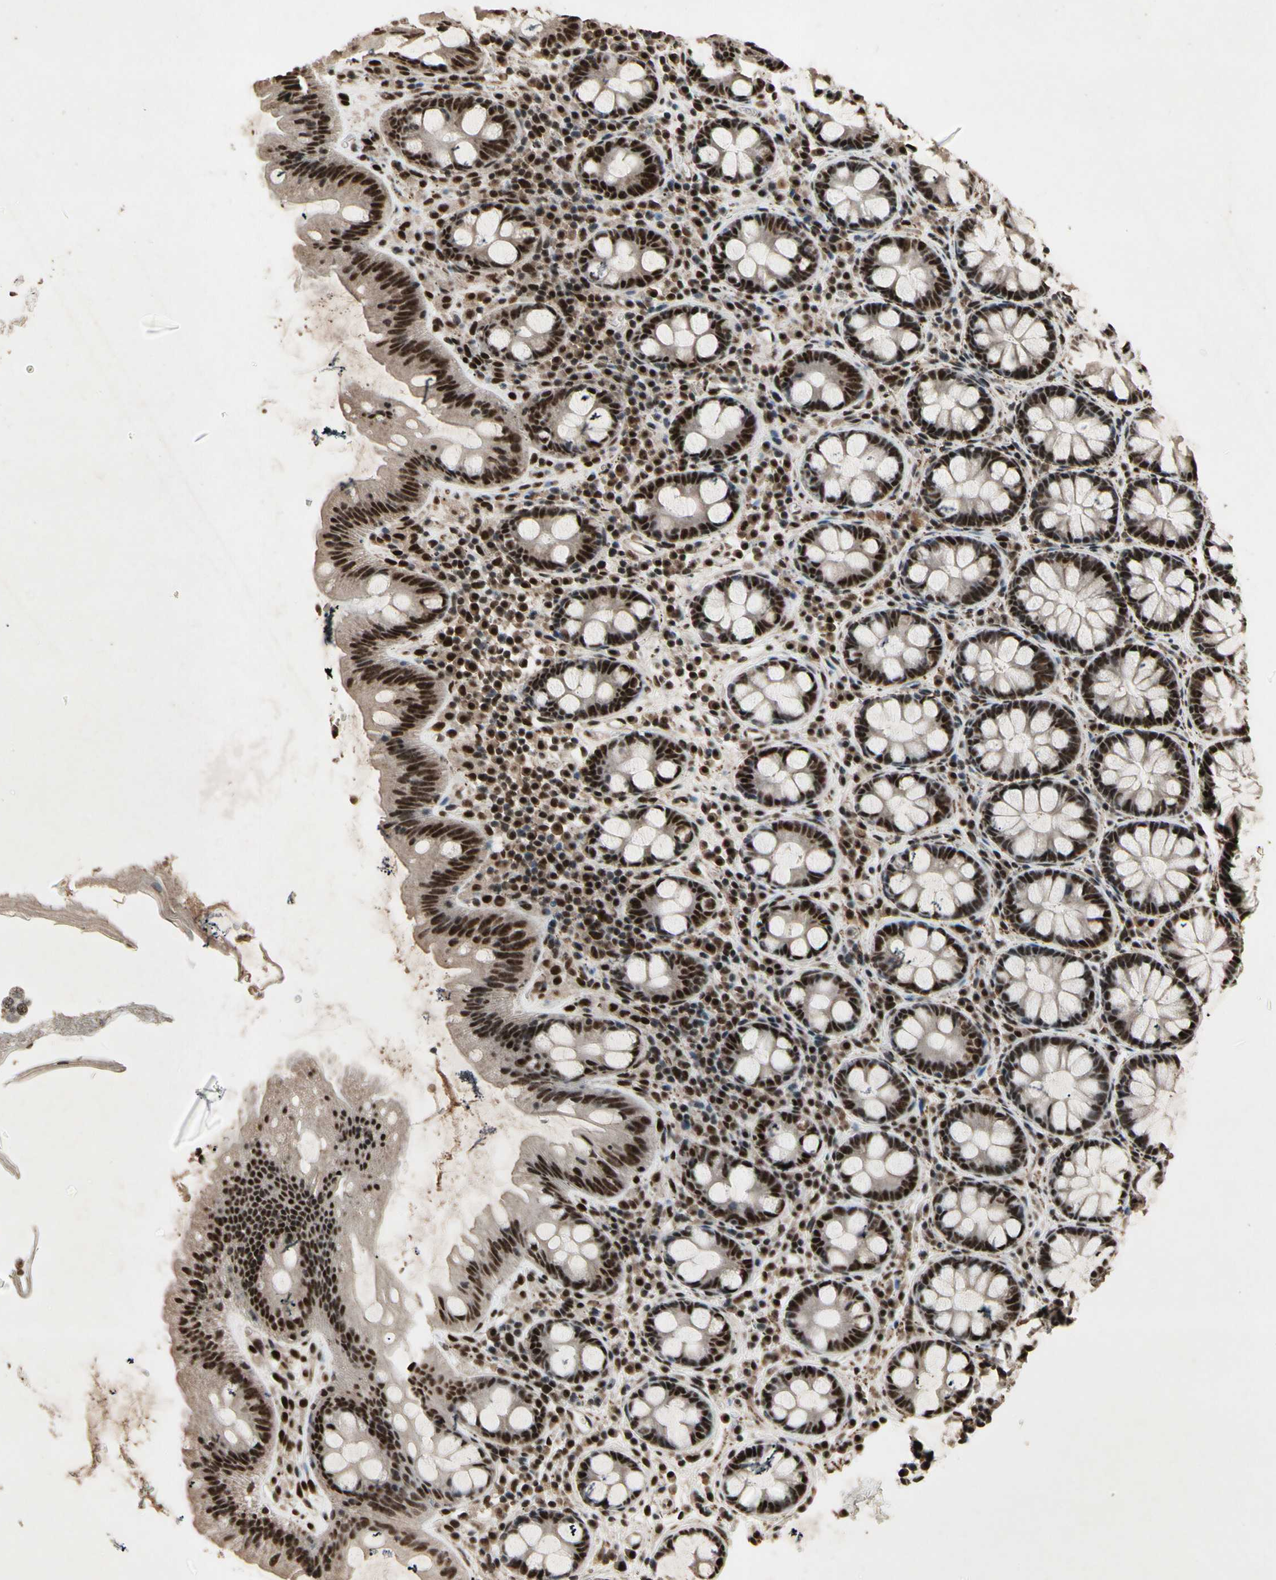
{"staining": {"intensity": "strong", "quantity": ">75%", "location": "nuclear"}, "tissue": "colon", "cell_type": "Endothelial cells", "image_type": "normal", "snomed": [{"axis": "morphology", "description": "Normal tissue, NOS"}, {"axis": "topography", "description": "Colon"}], "caption": "Immunohistochemical staining of normal colon exhibits high levels of strong nuclear positivity in about >75% of endothelial cells. (DAB (3,3'-diaminobenzidine) = brown stain, brightfield microscopy at high magnification).", "gene": "TBX2", "patient": {"sex": "female", "age": 80}}